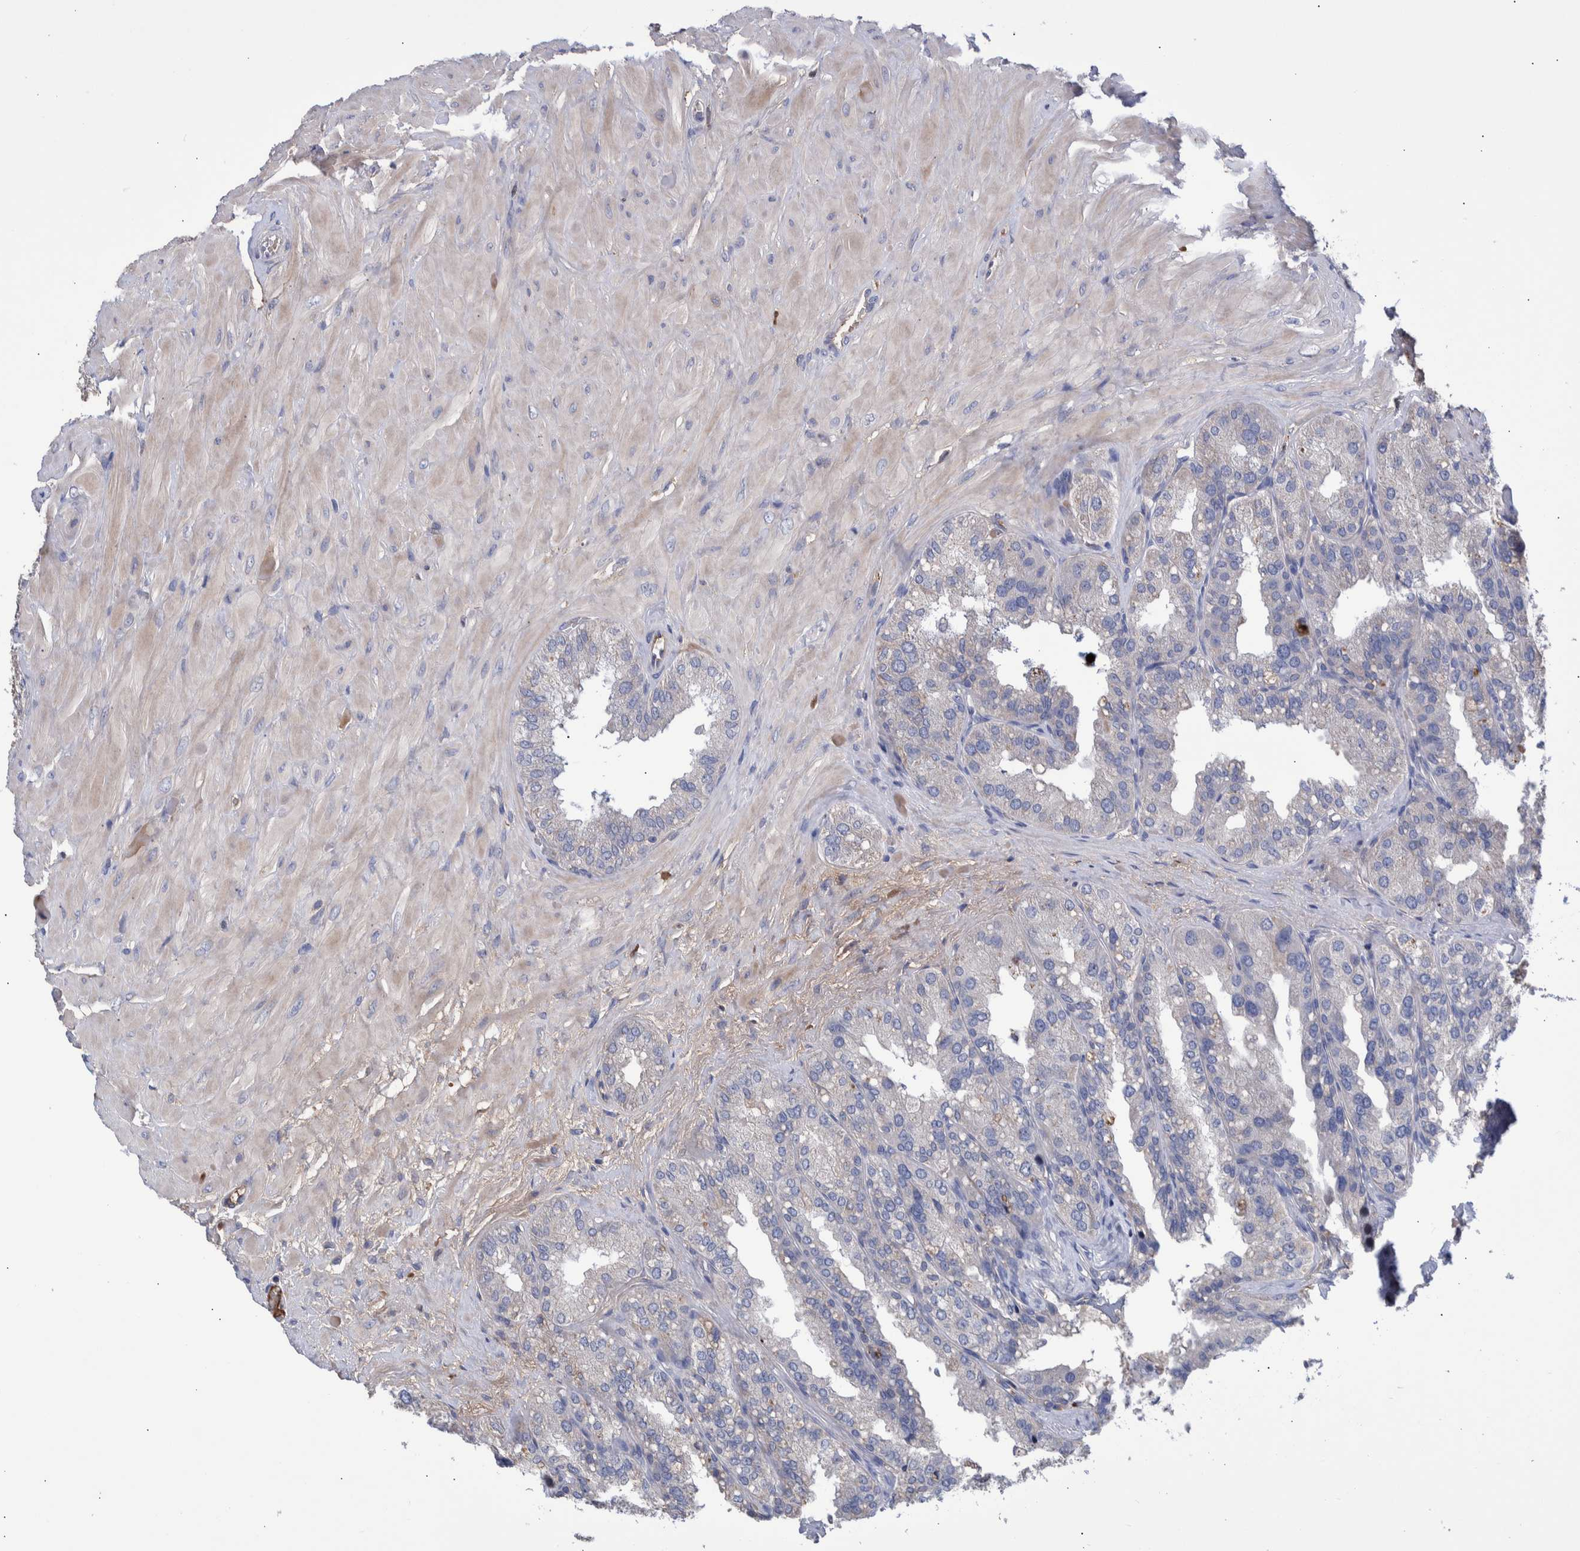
{"staining": {"intensity": "weak", "quantity": "<25%", "location": "cytoplasmic/membranous"}, "tissue": "seminal vesicle", "cell_type": "Glandular cells", "image_type": "normal", "snomed": [{"axis": "morphology", "description": "Normal tissue, NOS"}, {"axis": "topography", "description": "Prostate"}, {"axis": "topography", "description": "Seminal veicle"}], "caption": "An immunohistochemistry (IHC) histopathology image of unremarkable seminal vesicle is shown. There is no staining in glandular cells of seminal vesicle.", "gene": "DLL4", "patient": {"sex": "male", "age": 51}}